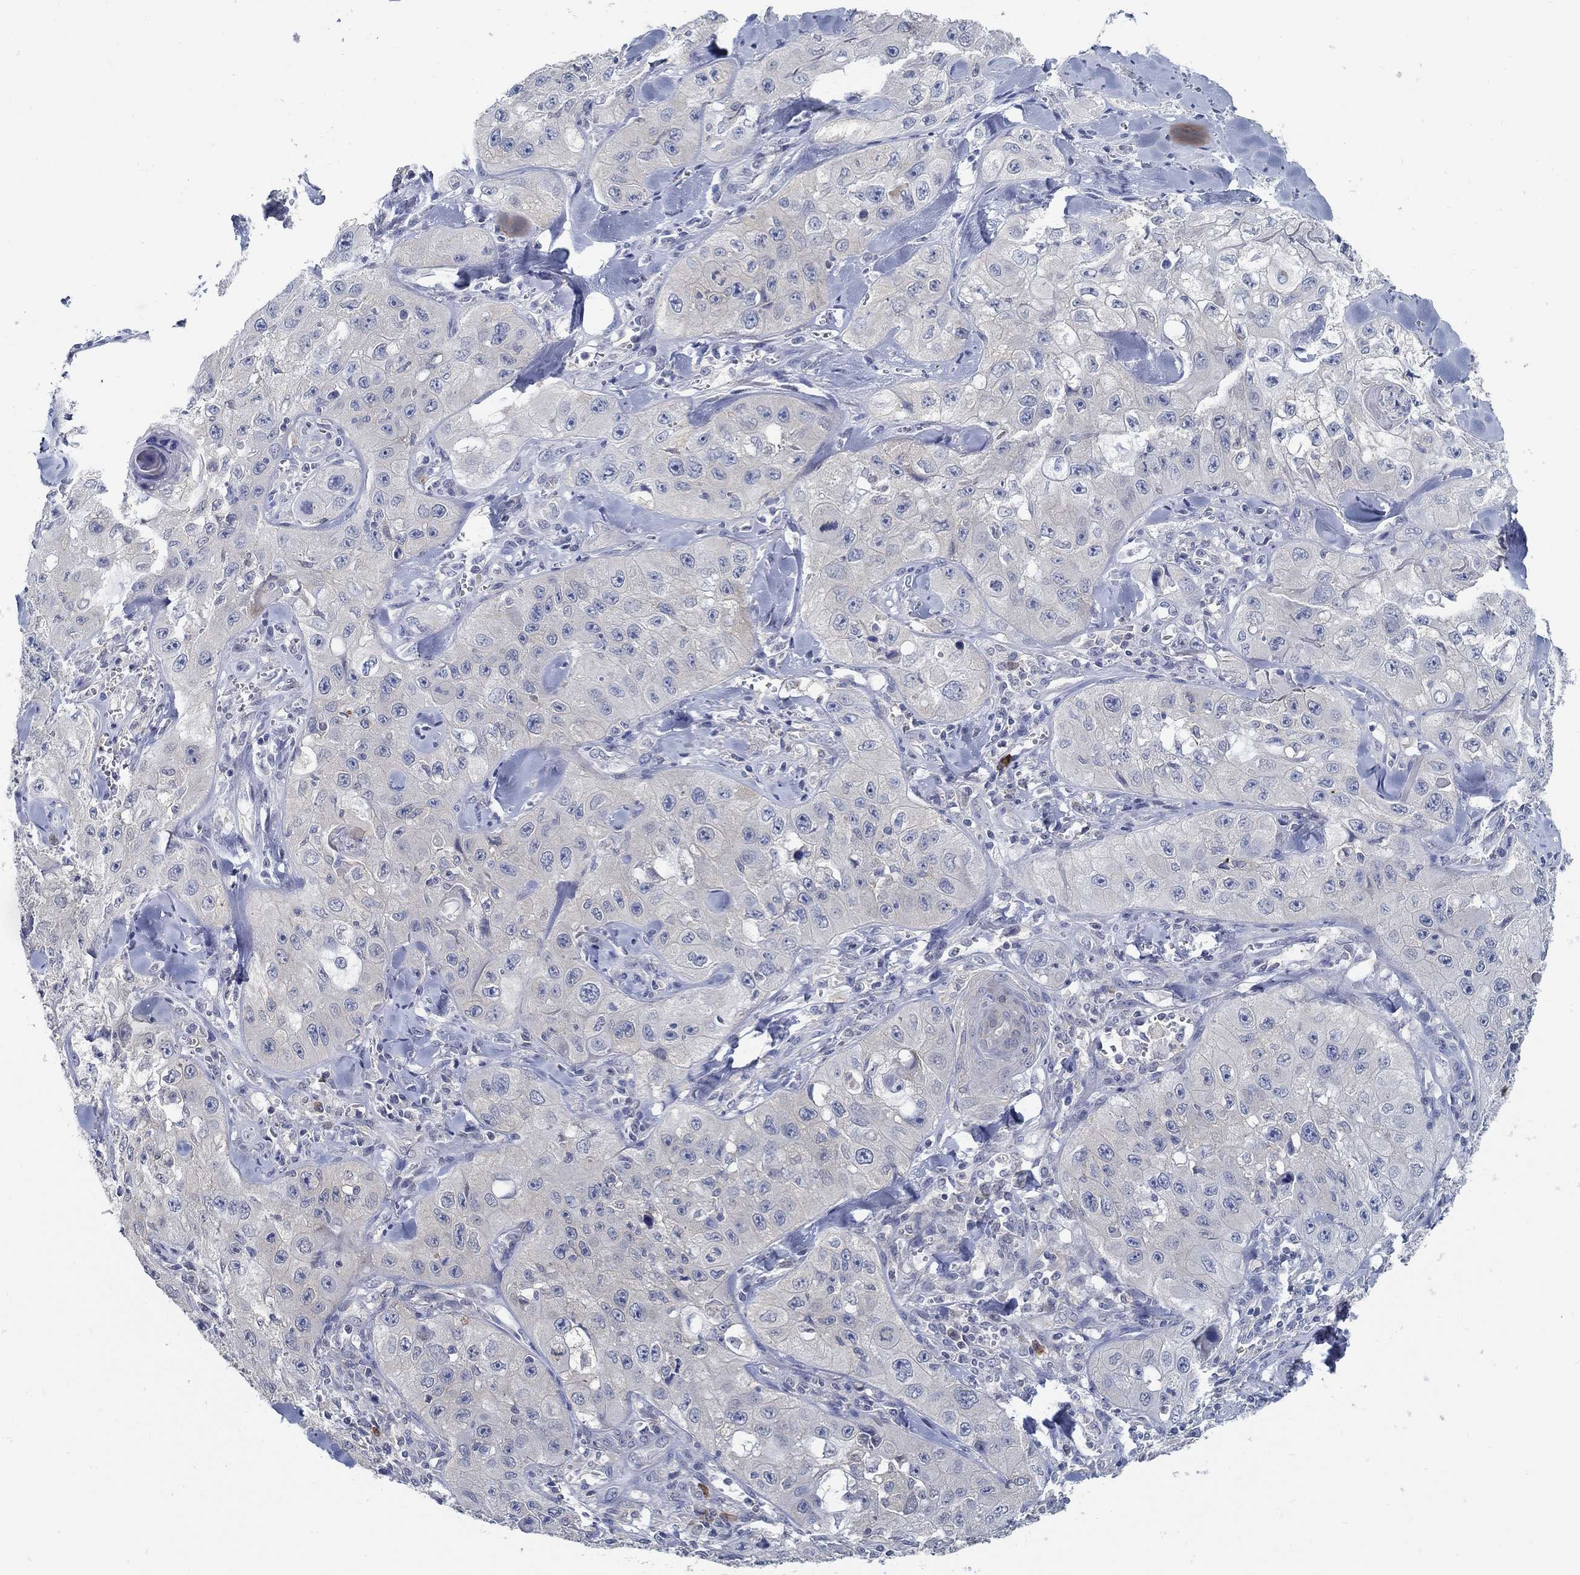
{"staining": {"intensity": "negative", "quantity": "none", "location": "none"}, "tissue": "skin cancer", "cell_type": "Tumor cells", "image_type": "cancer", "snomed": [{"axis": "morphology", "description": "Squamous cell carcinoma, NOS"}, {"axis": "topography", "description": "Skin"}, {"axis": "topography", "description": "Subcutis"}], "caption": "Immunohistochemistry micrograph of skin squamous cell carcinoma stained for a protein (brown), which displays no expression in tumor cells.", "gene": "PCDH11X", "patient": {"sex": "male", "age": 73}}